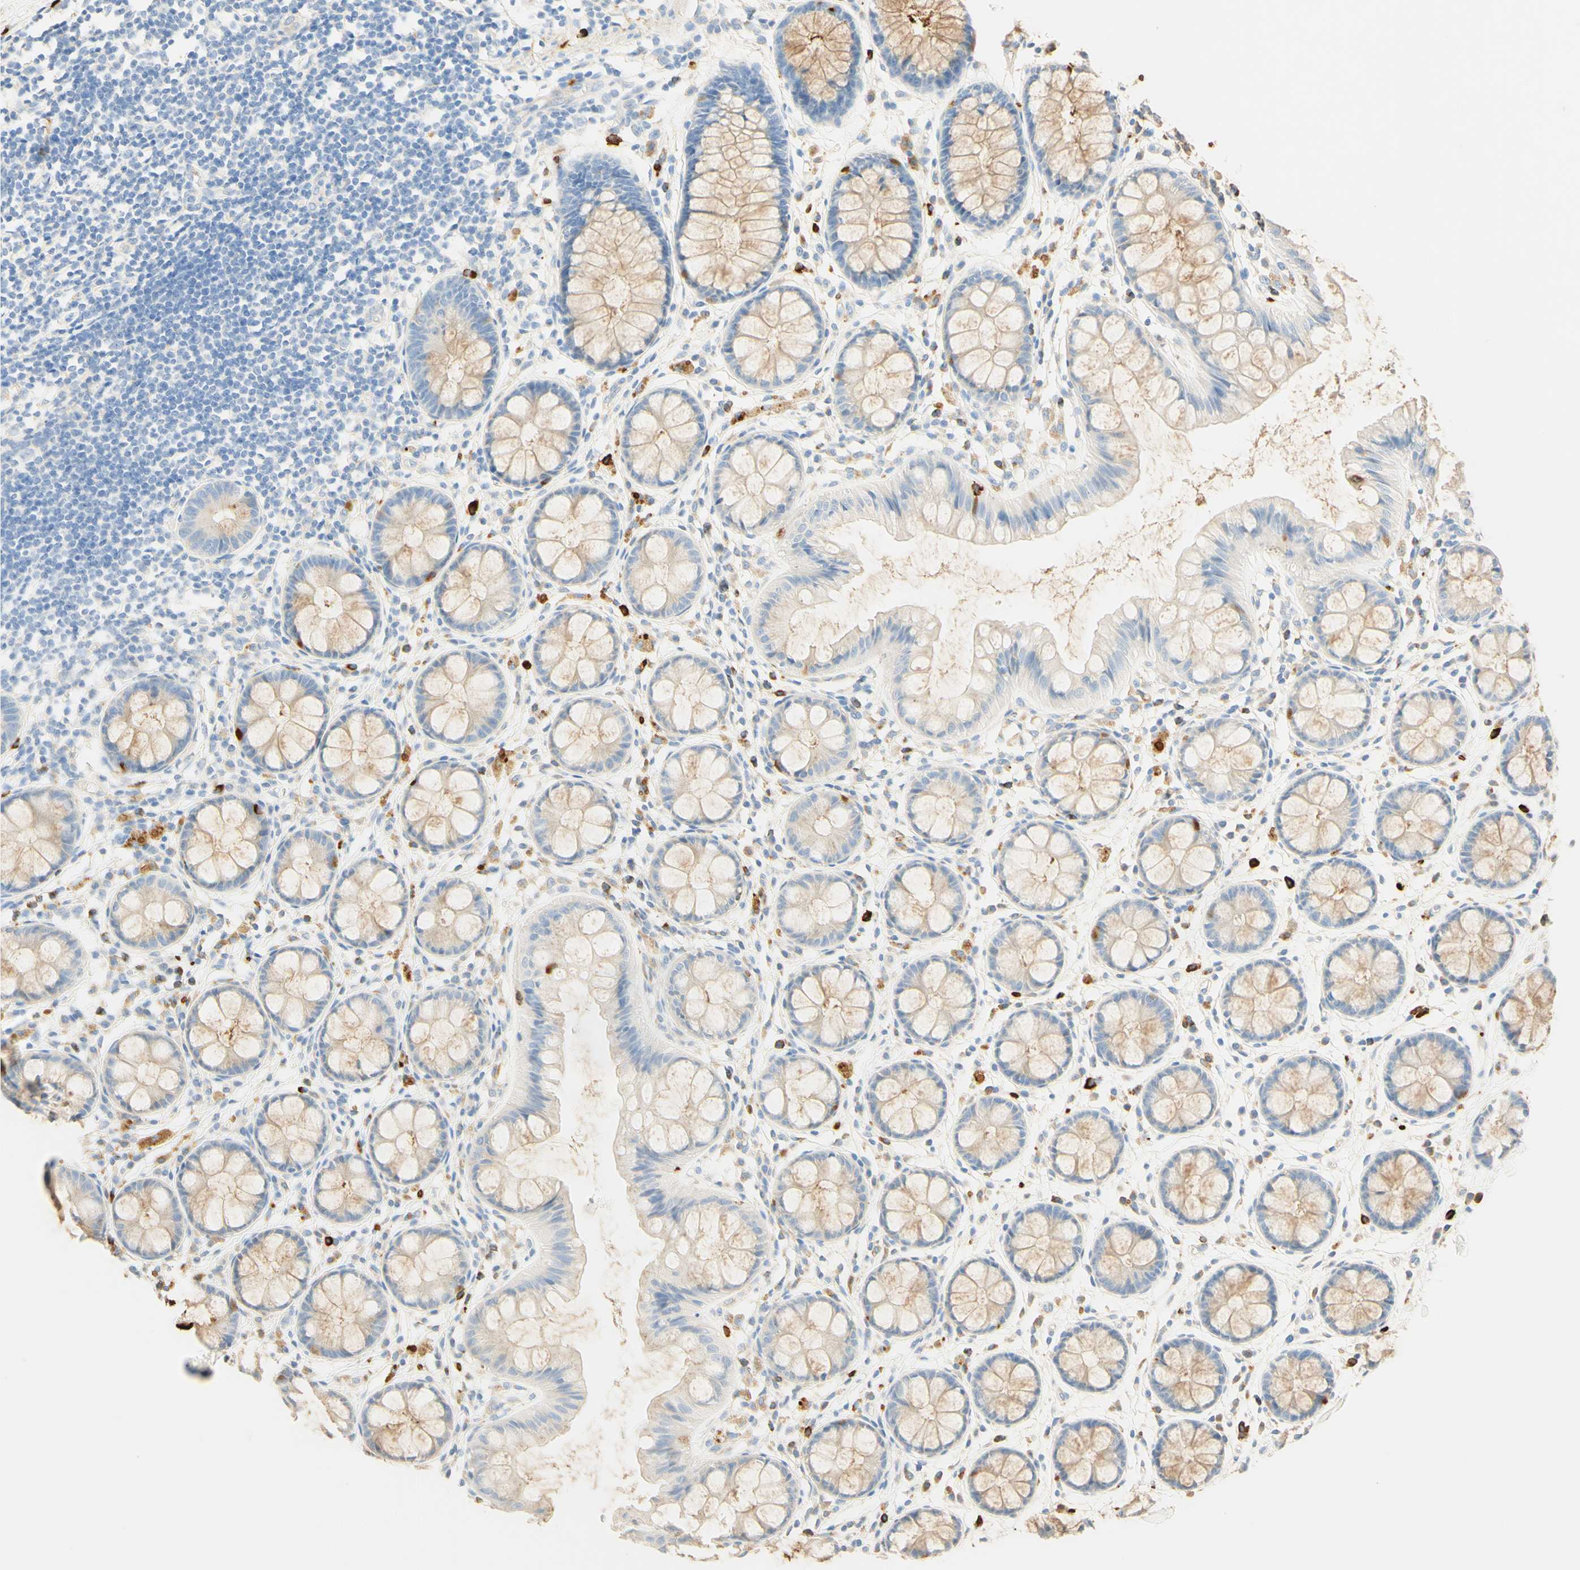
{"staining": {"intensity": "moderate", "quantity": ">75%", "location": "cytoplasmic/membranous"}, "tissue": "rectum", "cell_type": "Glandular cells", "image_type": "normal", "snomed": [{"axis": "morphology", "description": "Normal tissue, NOS"}, {"axis": "topography", "description": "Rectum"}], "caption": "Moderate cytoplasmic/membranous expression for a protein is identified in about >75% of glandular cells of normal rectum using IHC.", "gene": "CD63", "patient": {"sex": "female", "age": 66}}